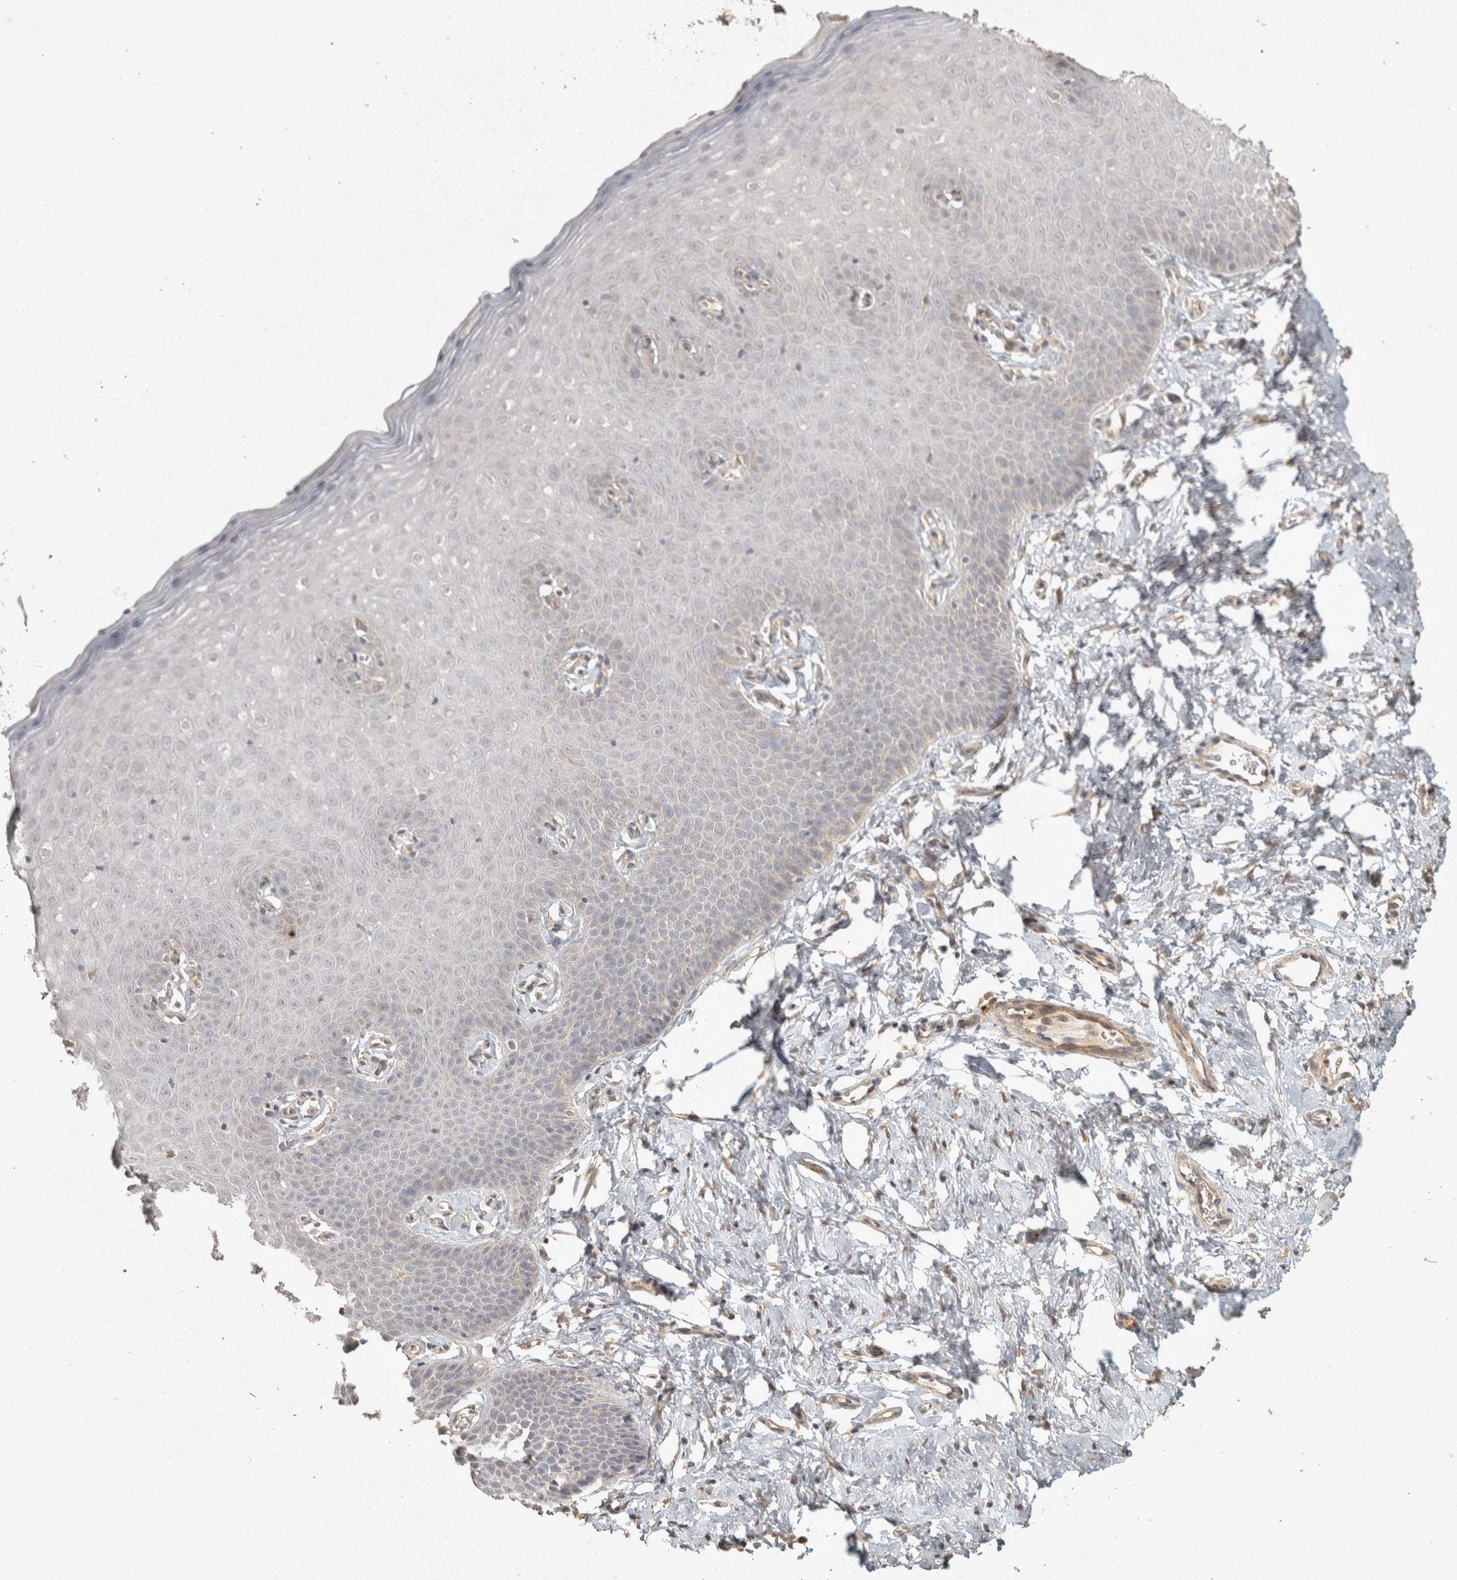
{"staining": {"intensity": "weak", "quantity": ">75%", "location": "cytoplasmic/membranous"}, "tissue": "cervix", "cell_type": "Glandular cells", "image_type": "normal", "snomed": [{"axis": "morphology", "description": "Normal tissue, NOS"}, {"axis": "topography", "description": "Cervix"}], "caption": "This photomicrograph reveals normal cervix stained with IHC to label a protein in brown. The cytoplasmic/membranous of glandular cells show weak positivity for the protein. Nuclei are counter-stained blue.", "gene": "OSTN", "patient": {"sex": "female", "age": 36}}